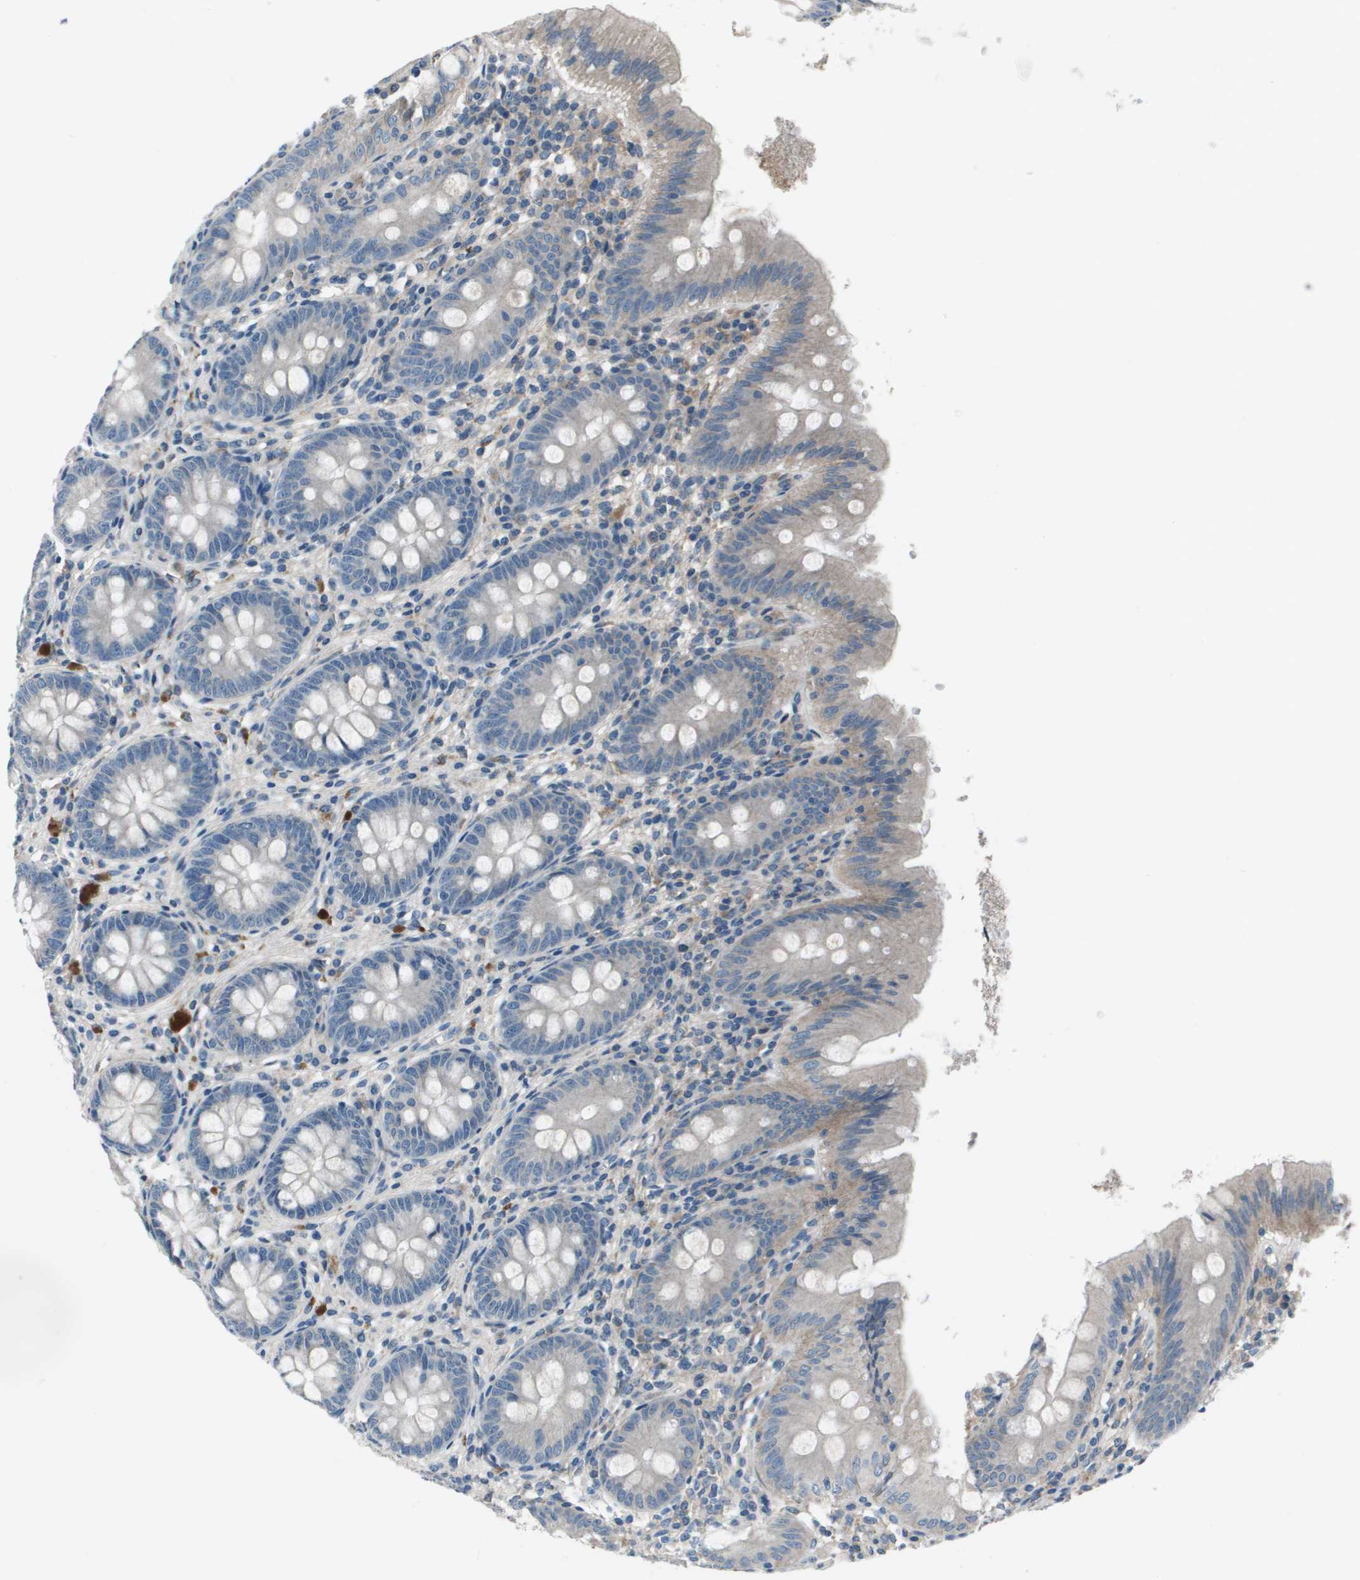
{"staining": {"intensity": "negative", "quantity": "none", "location": "none"}, "tissue": "appendix", "cell_type": "Glandular cells", "image_type": "normal", "snomed": [{"axis": "morphology", "description": "Normal tissue, NOS"}, {"axis": "topography", "description": "Appendix"}], "caption": "Immunohistochemistry of normal human appendix shows no positivity in glandular cells.", "gene": "PCOLCE", "patient": {"sex": "male", "age": 56}}